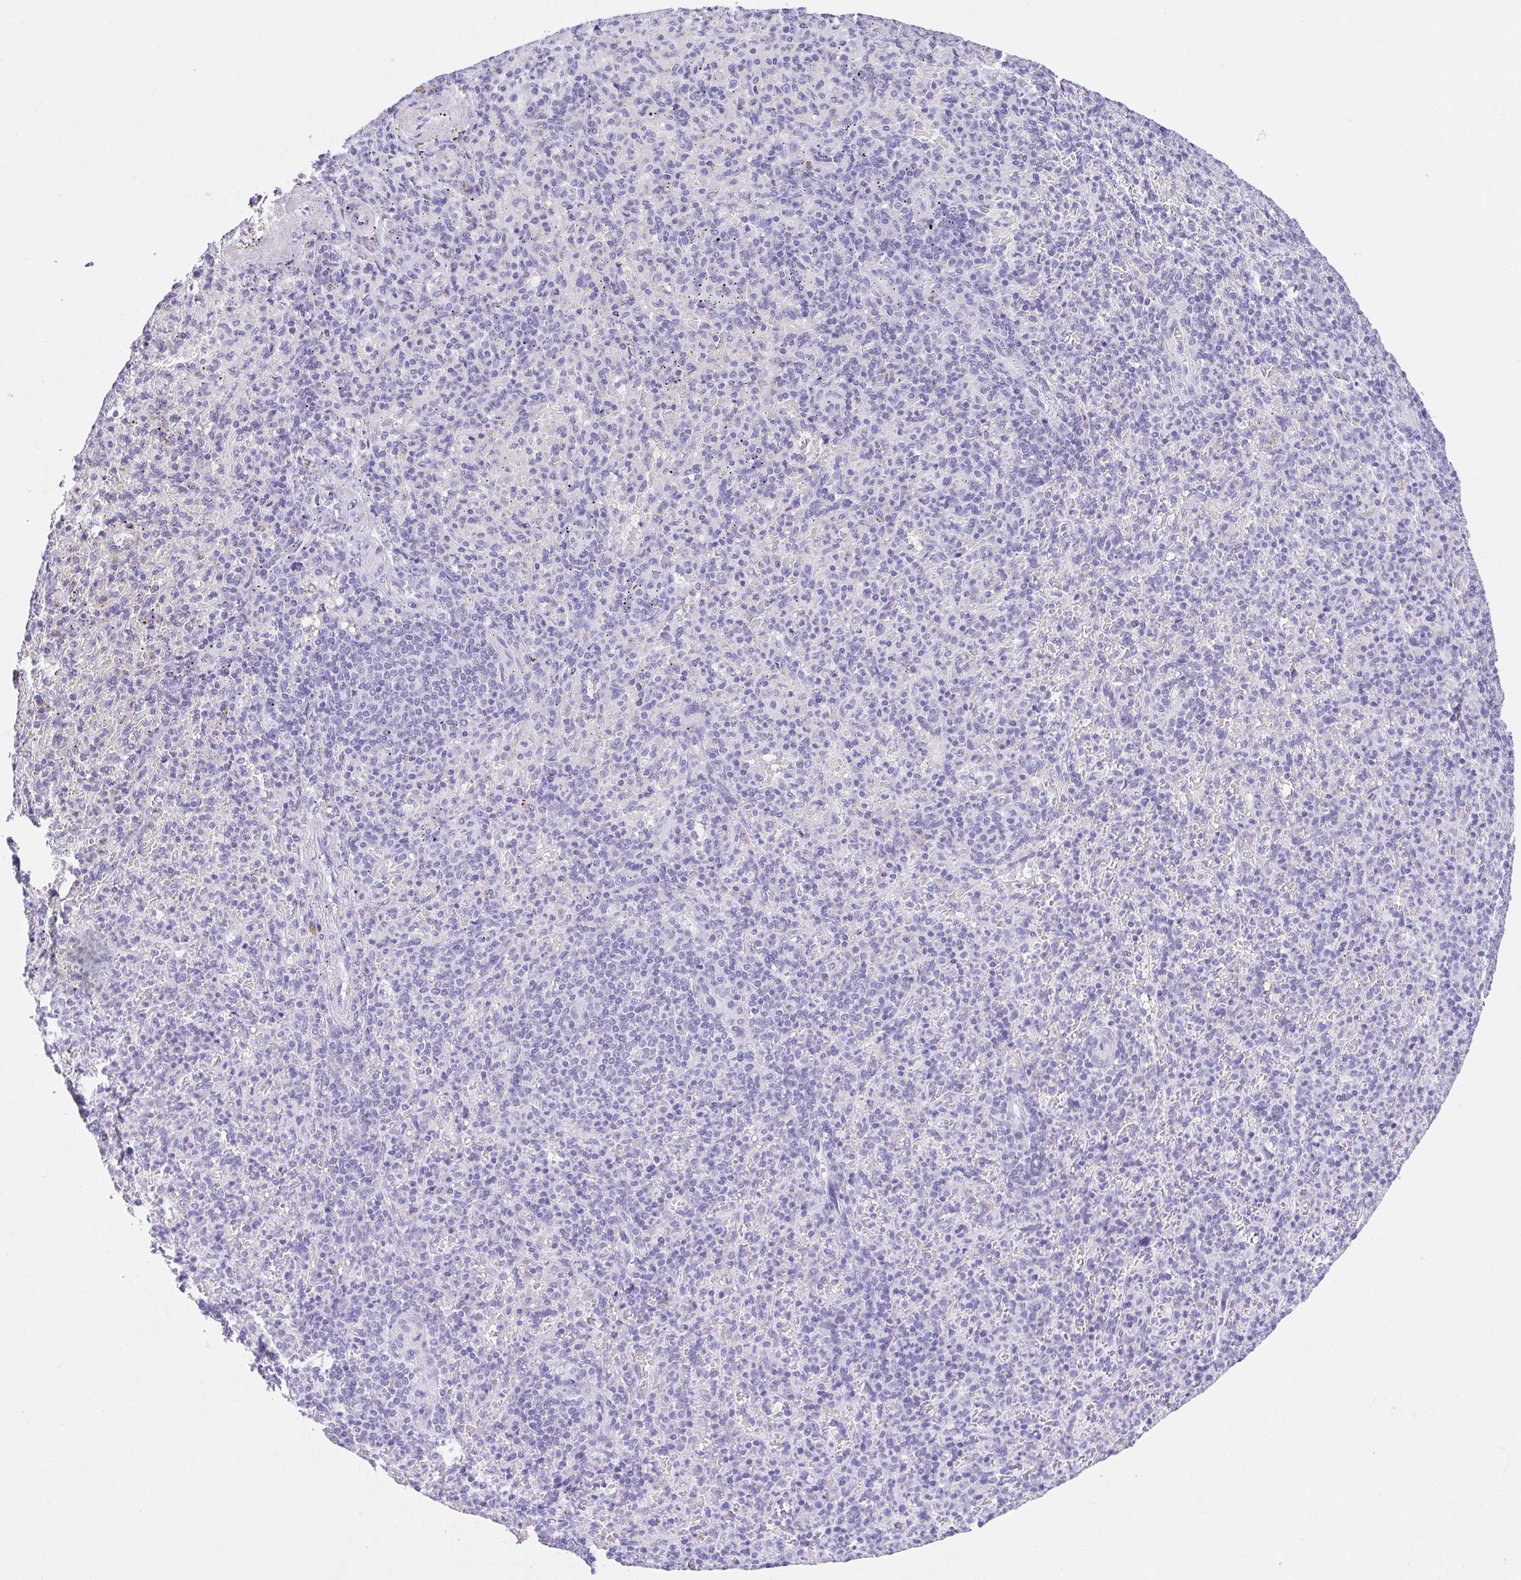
{"staining": {"intensity": "negative", "quantity": "none", "location": "none"}, "tissue": "spleen", "cell_type": "Cells in red pulp", "image_type": "normal", "snomed": [{"axis": "morphology", "description": "Normal tissue, NOS"}, {"axis": "topography", "description": "Spleen"}], "caption": "Histopathology image shows no significant protein expression in cells in red pulp of unremarkable spleen.", "gene": "SPATA4", "patient": {"sex": "female", "age": 74}}